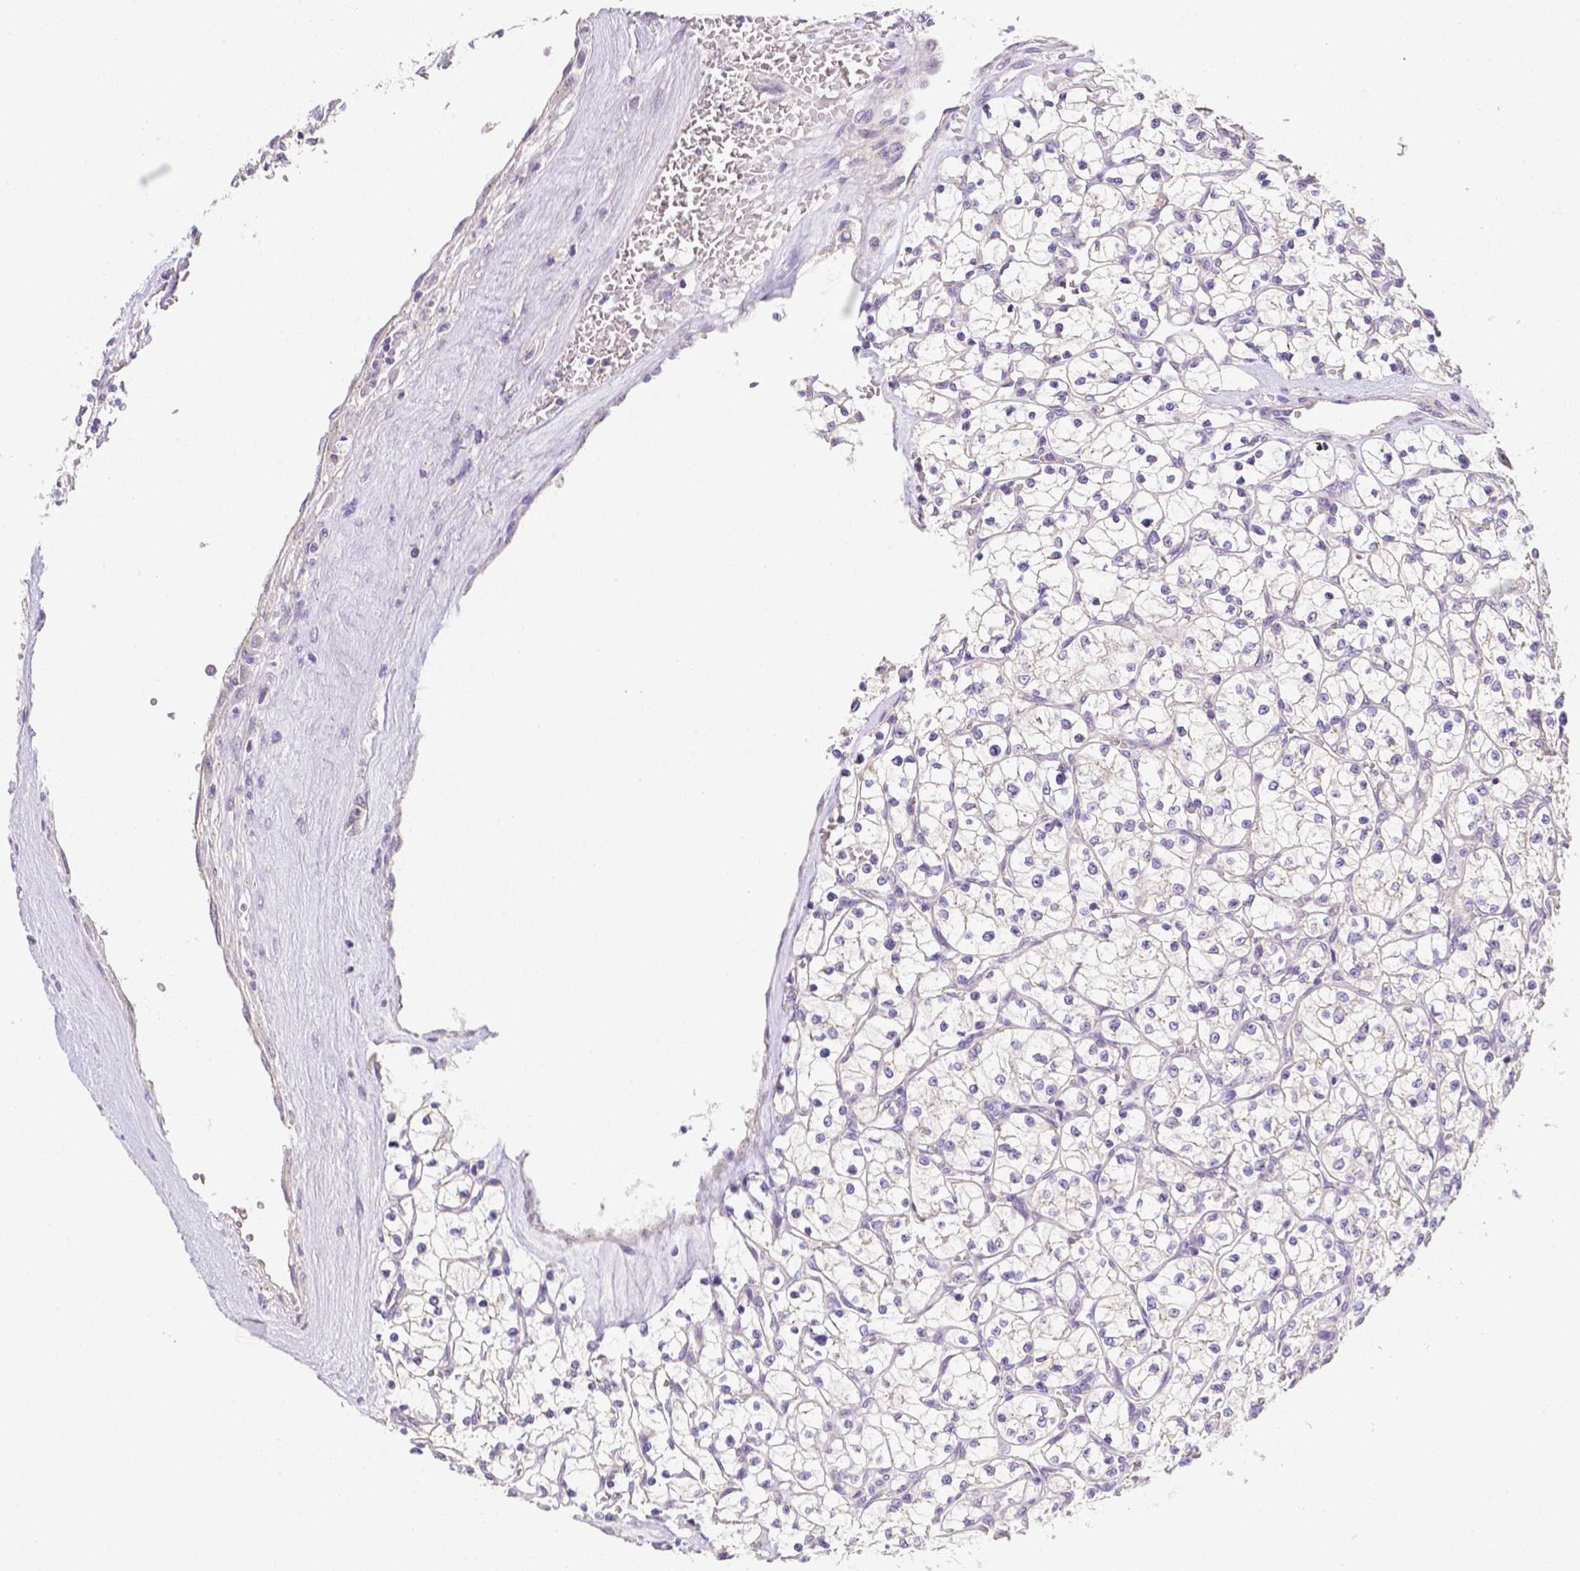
{"staining": {"intensity": "negative", "quantity": "none", "location": "none"}, "tissue": "renal cancer", "cell_type": "Tumor cells", "image_type": "cancer", "snomed": [{"axis": "morphology", "description": "Adenocarcinoma, NOS"}, {"axis": "topography", "description": "Kidney"}], "caption": "Photomicrograph shows no protein positivity in tumor cells of renal cancer tissue.", "gene": "C10orf67", "patient": {"sex": "female", "age": 64}}